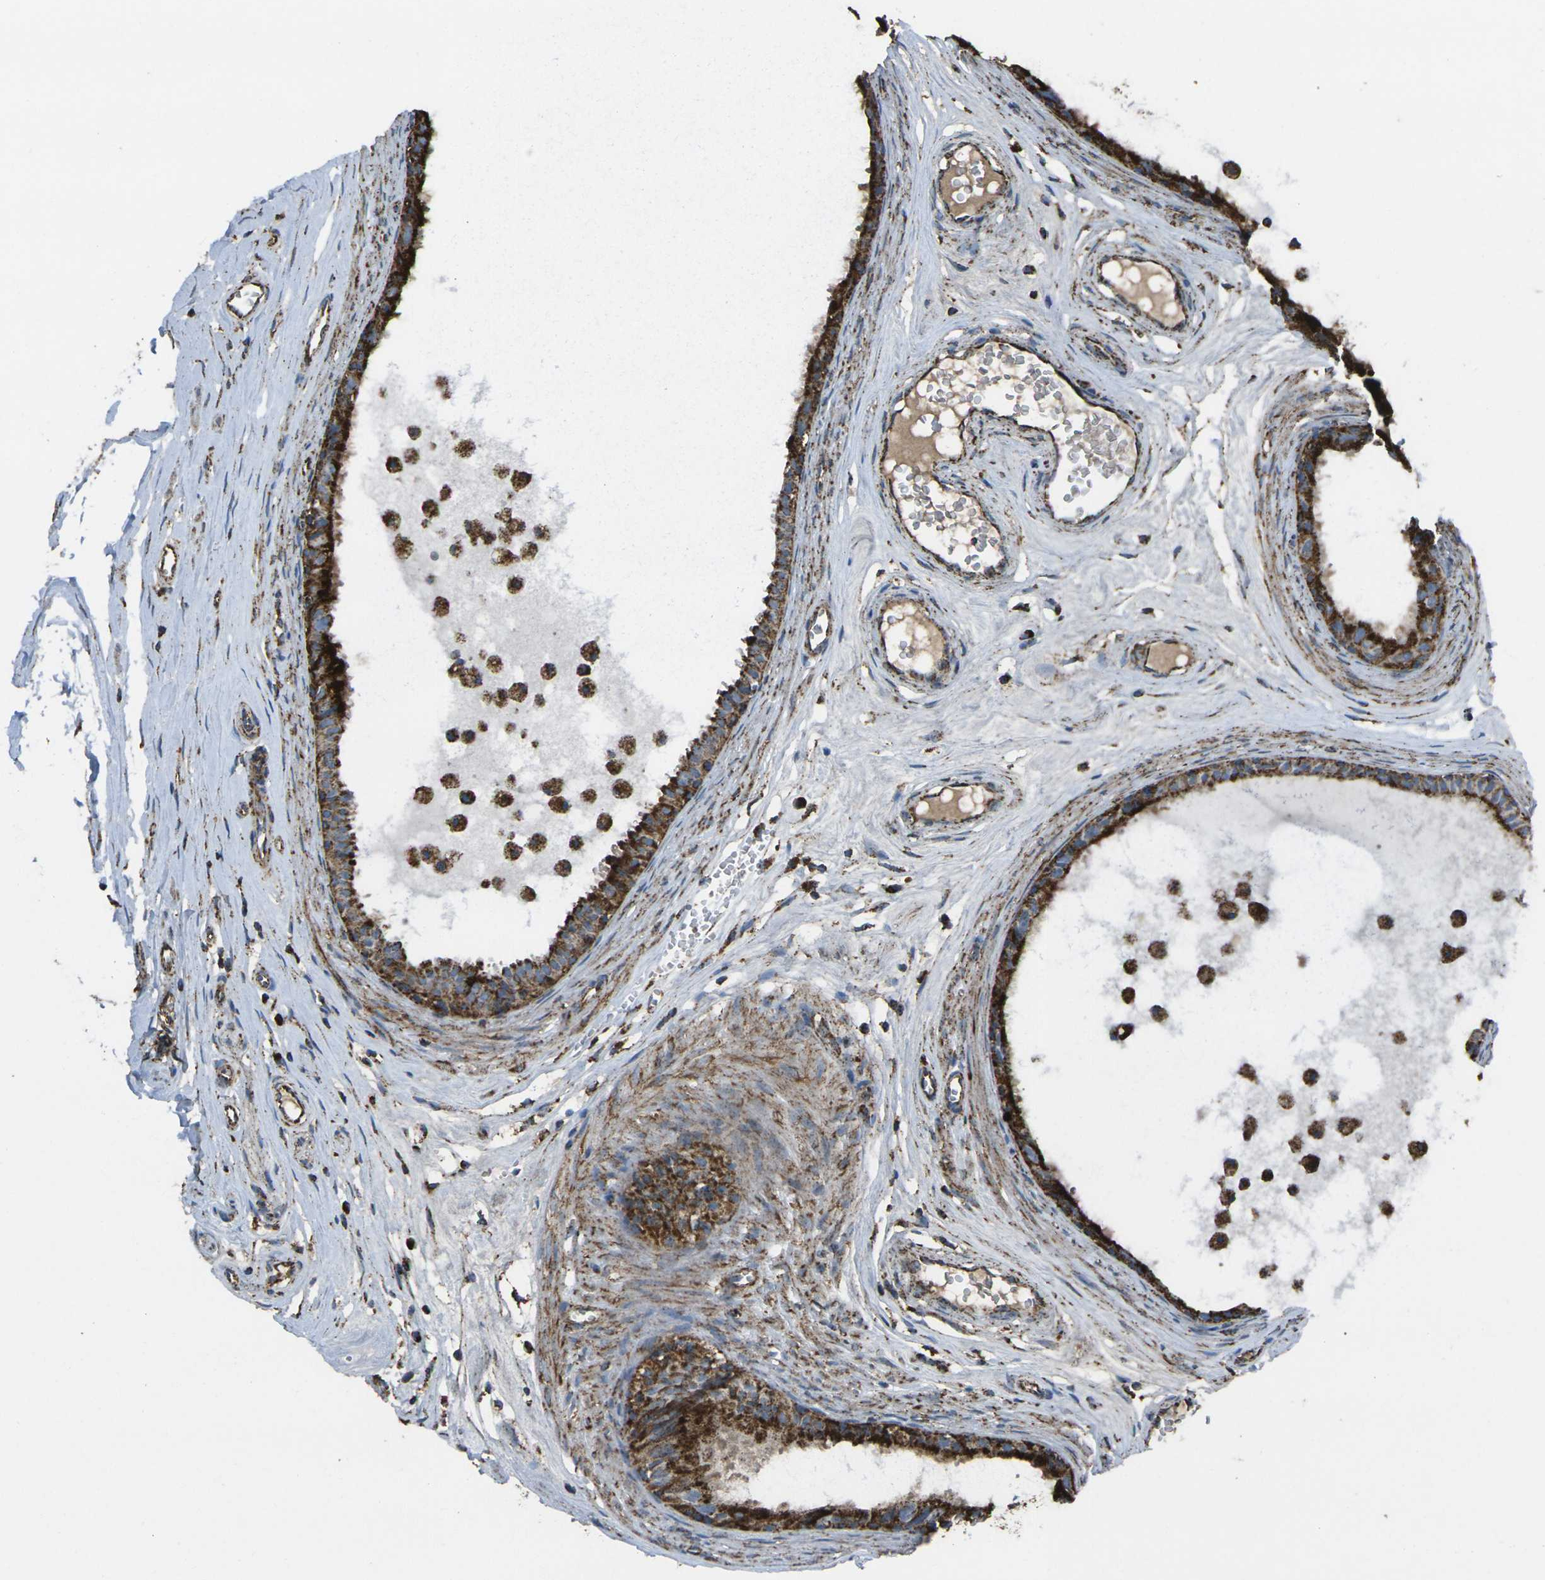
{"staining": {"intensity": "moderate", "quantity": ">75%", "location": "cytoplasmic/membranous"}, "tissue": "epididymis", "cell_type": "Glandular cells", "image_type": "normal", "snomed": [{"axis": "morphology", "description": "Normal tissue, NOS"}, {"axis": "morphology", "description": "Inflammation, NOS"}, {"axis": "topography", "description": "Epididymis"}], "caption": "Epididymis stained with a brown dye shows moderate cytoplasmic/membranous positive expression in about >75% of glandular cells.", "gene": "KLHL5", "patient": {"sex": "male", "age": 85}}